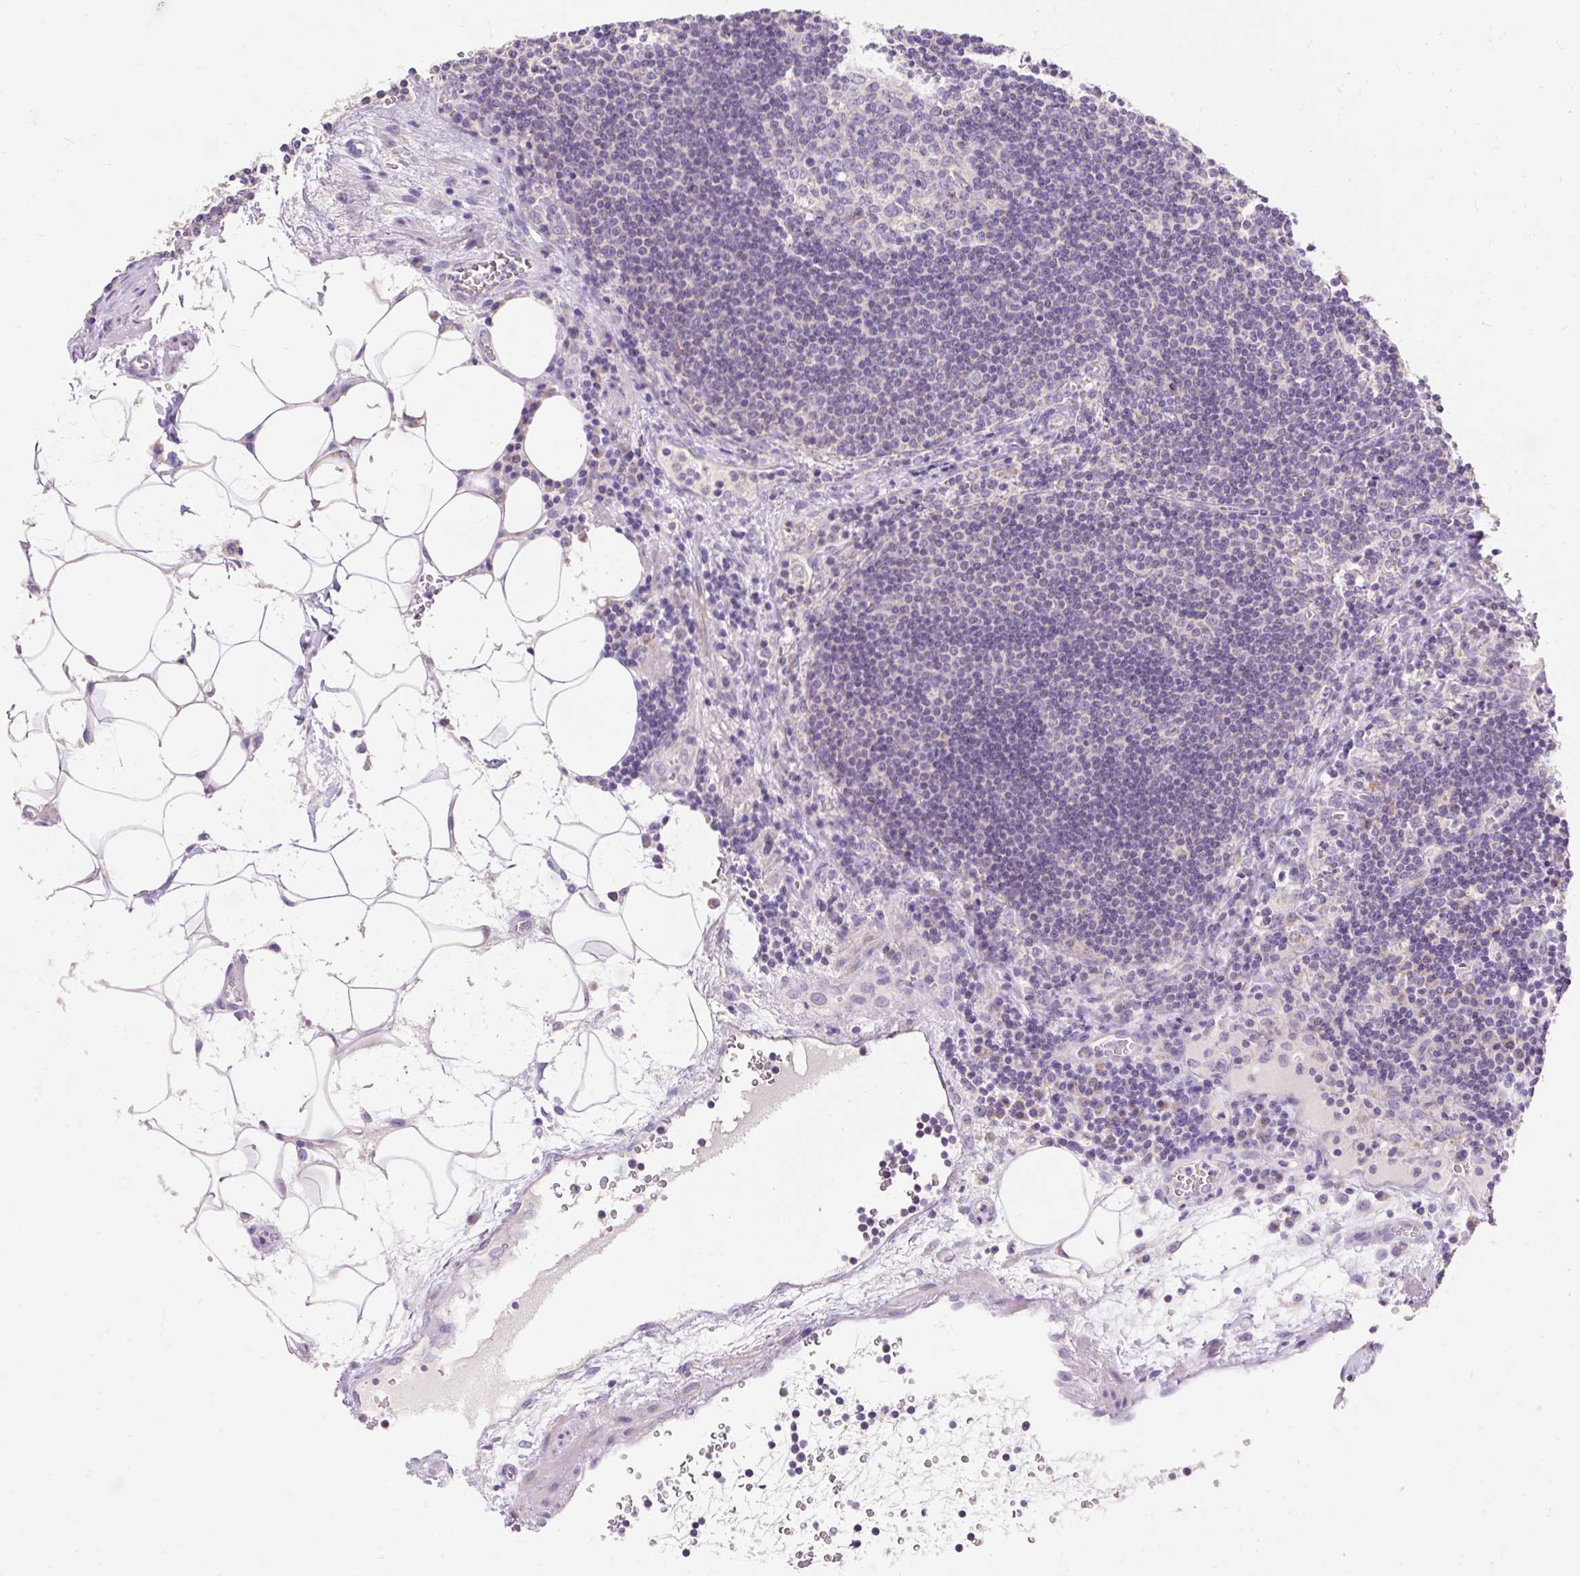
{"staining": {"intensity": "negative", "quantity": "none", "location": "none"}, "tissue": "lymph node", "cell_type": "Germinal center cells", "image_type": "normal", "snomed": [{"axis": "morphology", "description": "Normal tissue, NOS"}, {"axis": "topography", "description": "Lymph node"}], "caption": "Immunohistochemical staining of benign human lymph node demonstrates no significant staining in germinal center cells.", "gene": "PMAIP1", "patient": {"sex": "male", "age": 58}}